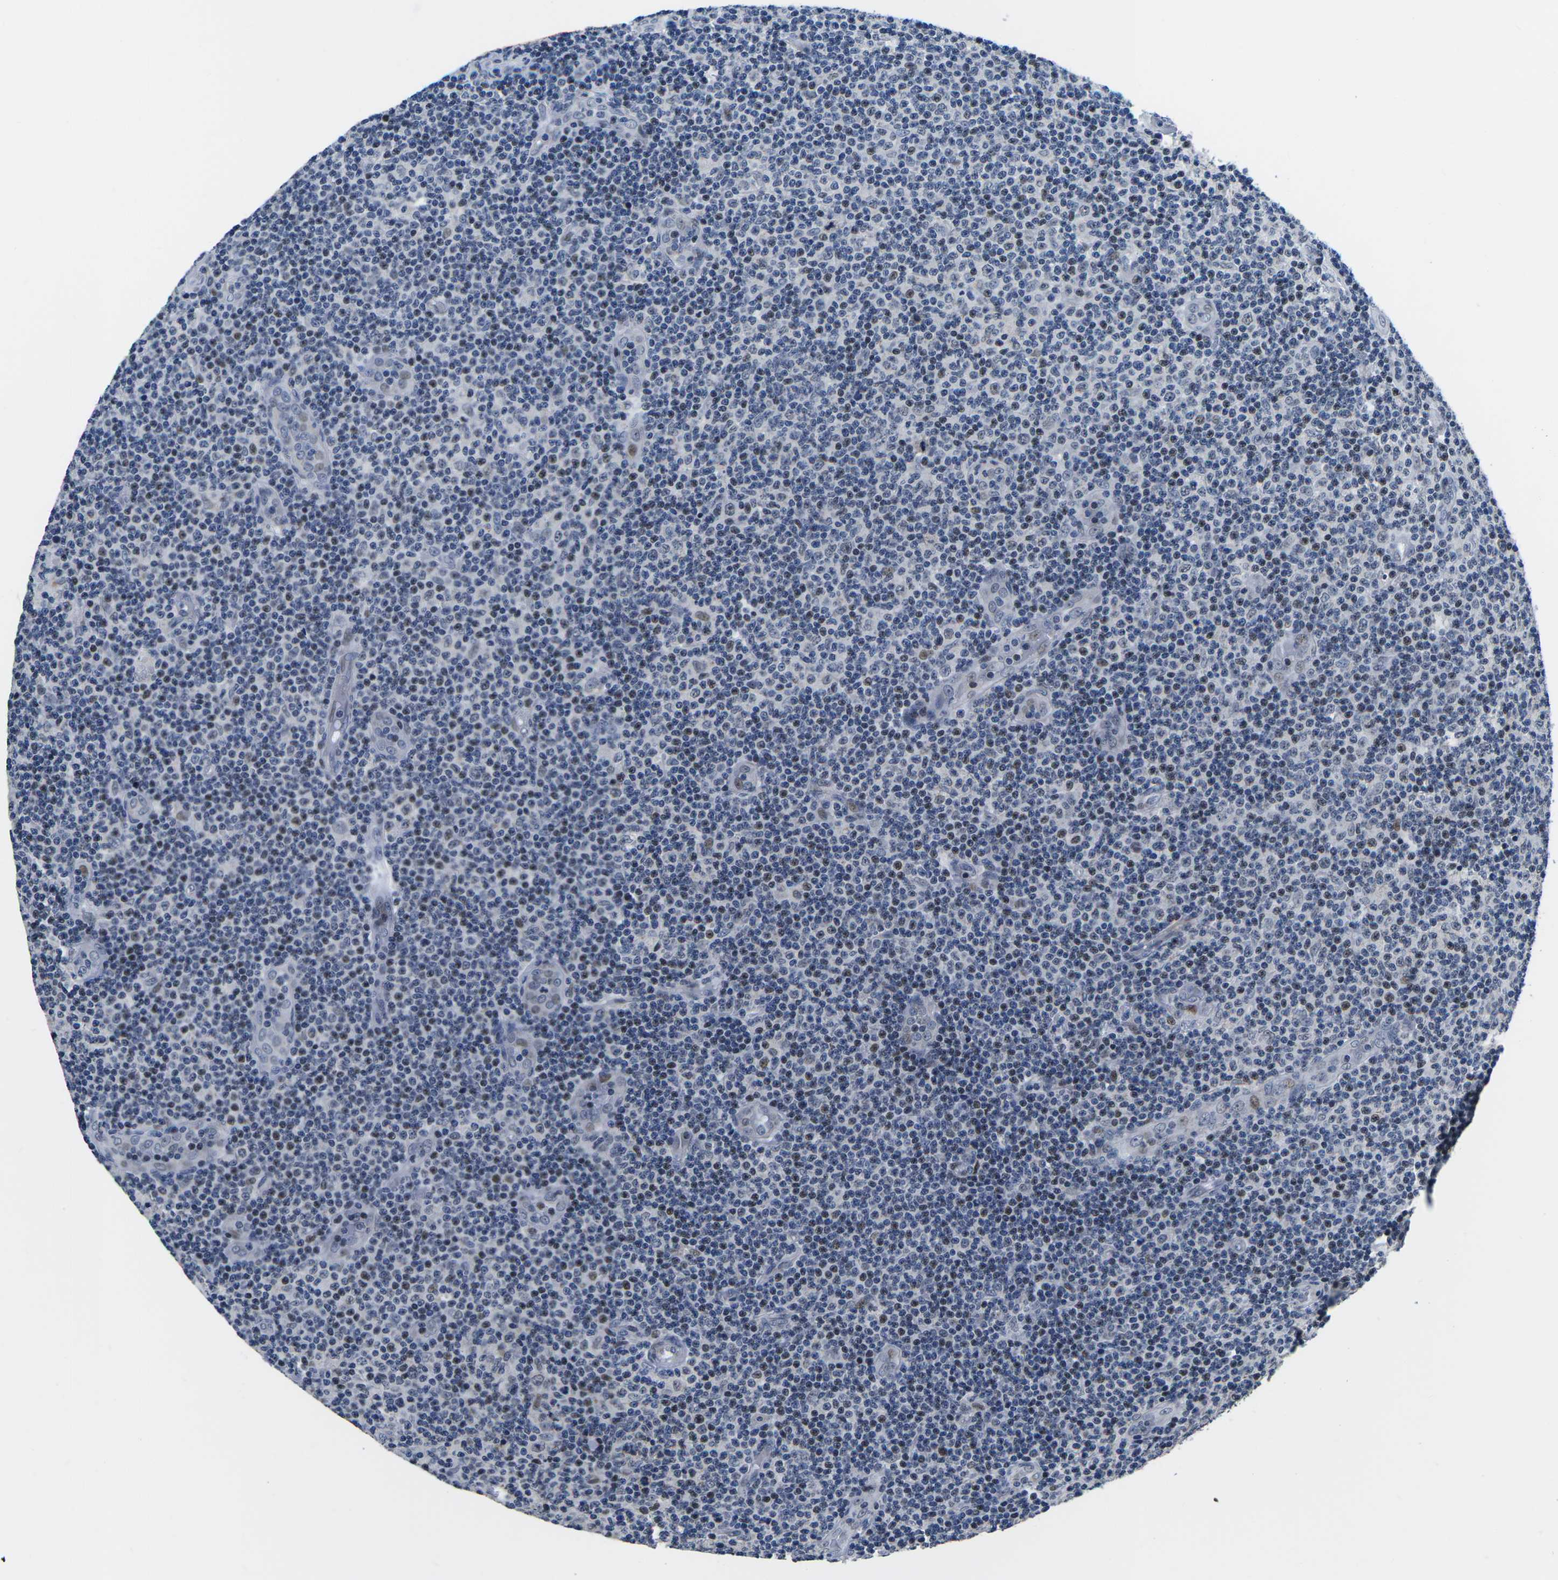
{"staining": {"intensity": "moderate", "quantity": "25%-75%", "location": "nuclear"}, "tissue": "lymphoma", "cell_type": "Tumor cells", "image_type": "cancer", "snomed": [{"axis": "morphology", "description": "Malignant lymphoma, non-Hodgkin's type, Low grade"}, {"axis": "topography", "description": "Lymph node"}], "caption": "This micrograph demonstrates immunohistochemistry (IHC) staining of lymphoma, with medium moderate nuclear staining in about 25%-75% of tumor cells.", "gene": "CDC73", "patient": {"sex": "male", "age": 83}}